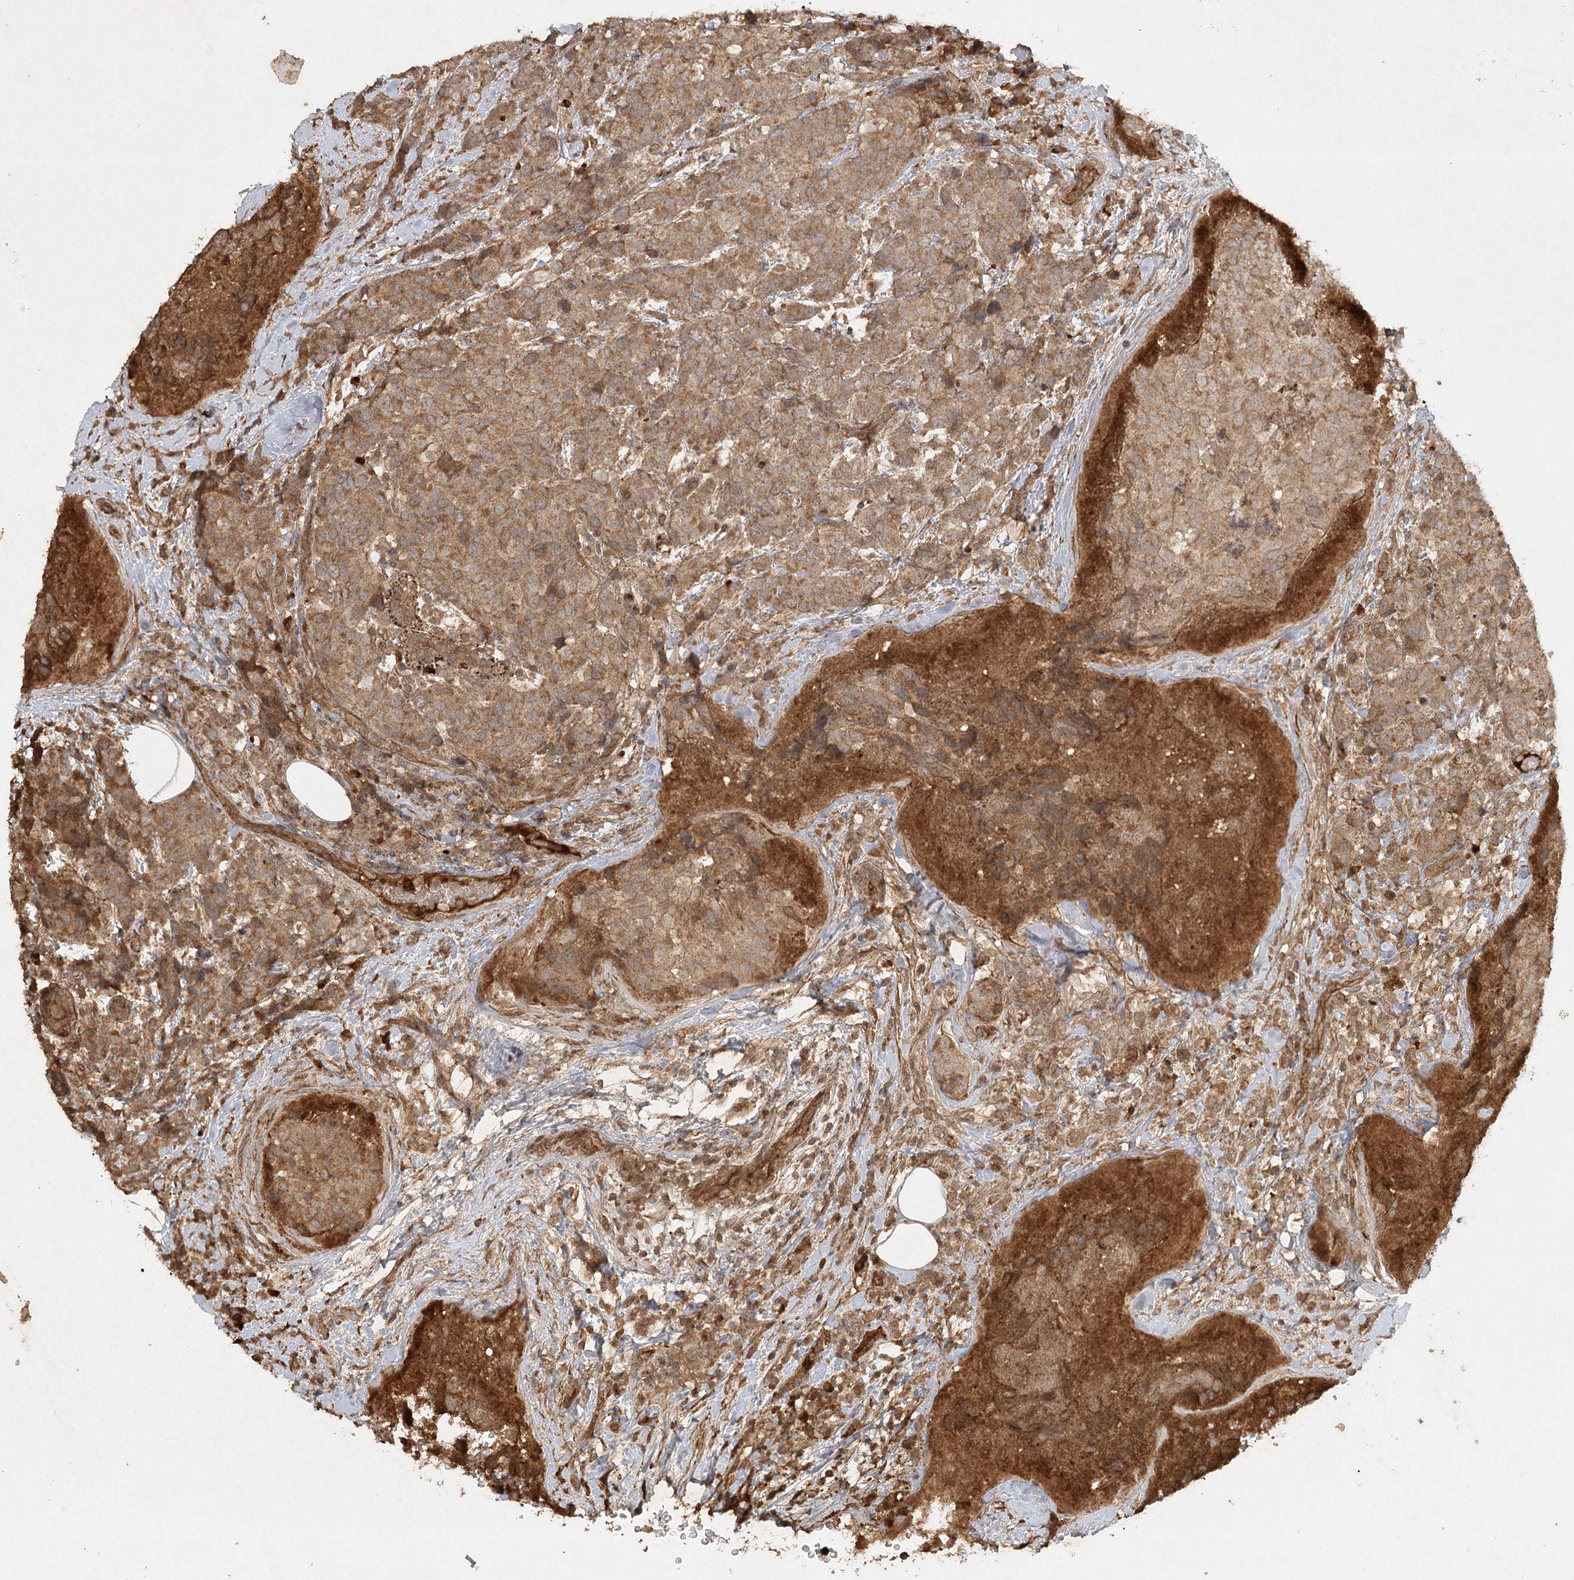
{"staining": {"intensity": "moderate", "quantity": ">75%", "location": "cytoplasmic/membranous"}, "tissue": "breast cancer", "cell_type": "Tumor cells", "image_type": "cancer", "snomed": [{"axis": "morphology", "description": "Lobular carcinoma"}, {"axis": "topography", "description": "Breast"}], "caption": "Tumor cells demonstrate moderate cytoplasmic/membranous positivity in about >75% of cells in lobular carcinoma (breast).", "gene": "ARL13A", "patient": {"sex": "female", "age": 59}}